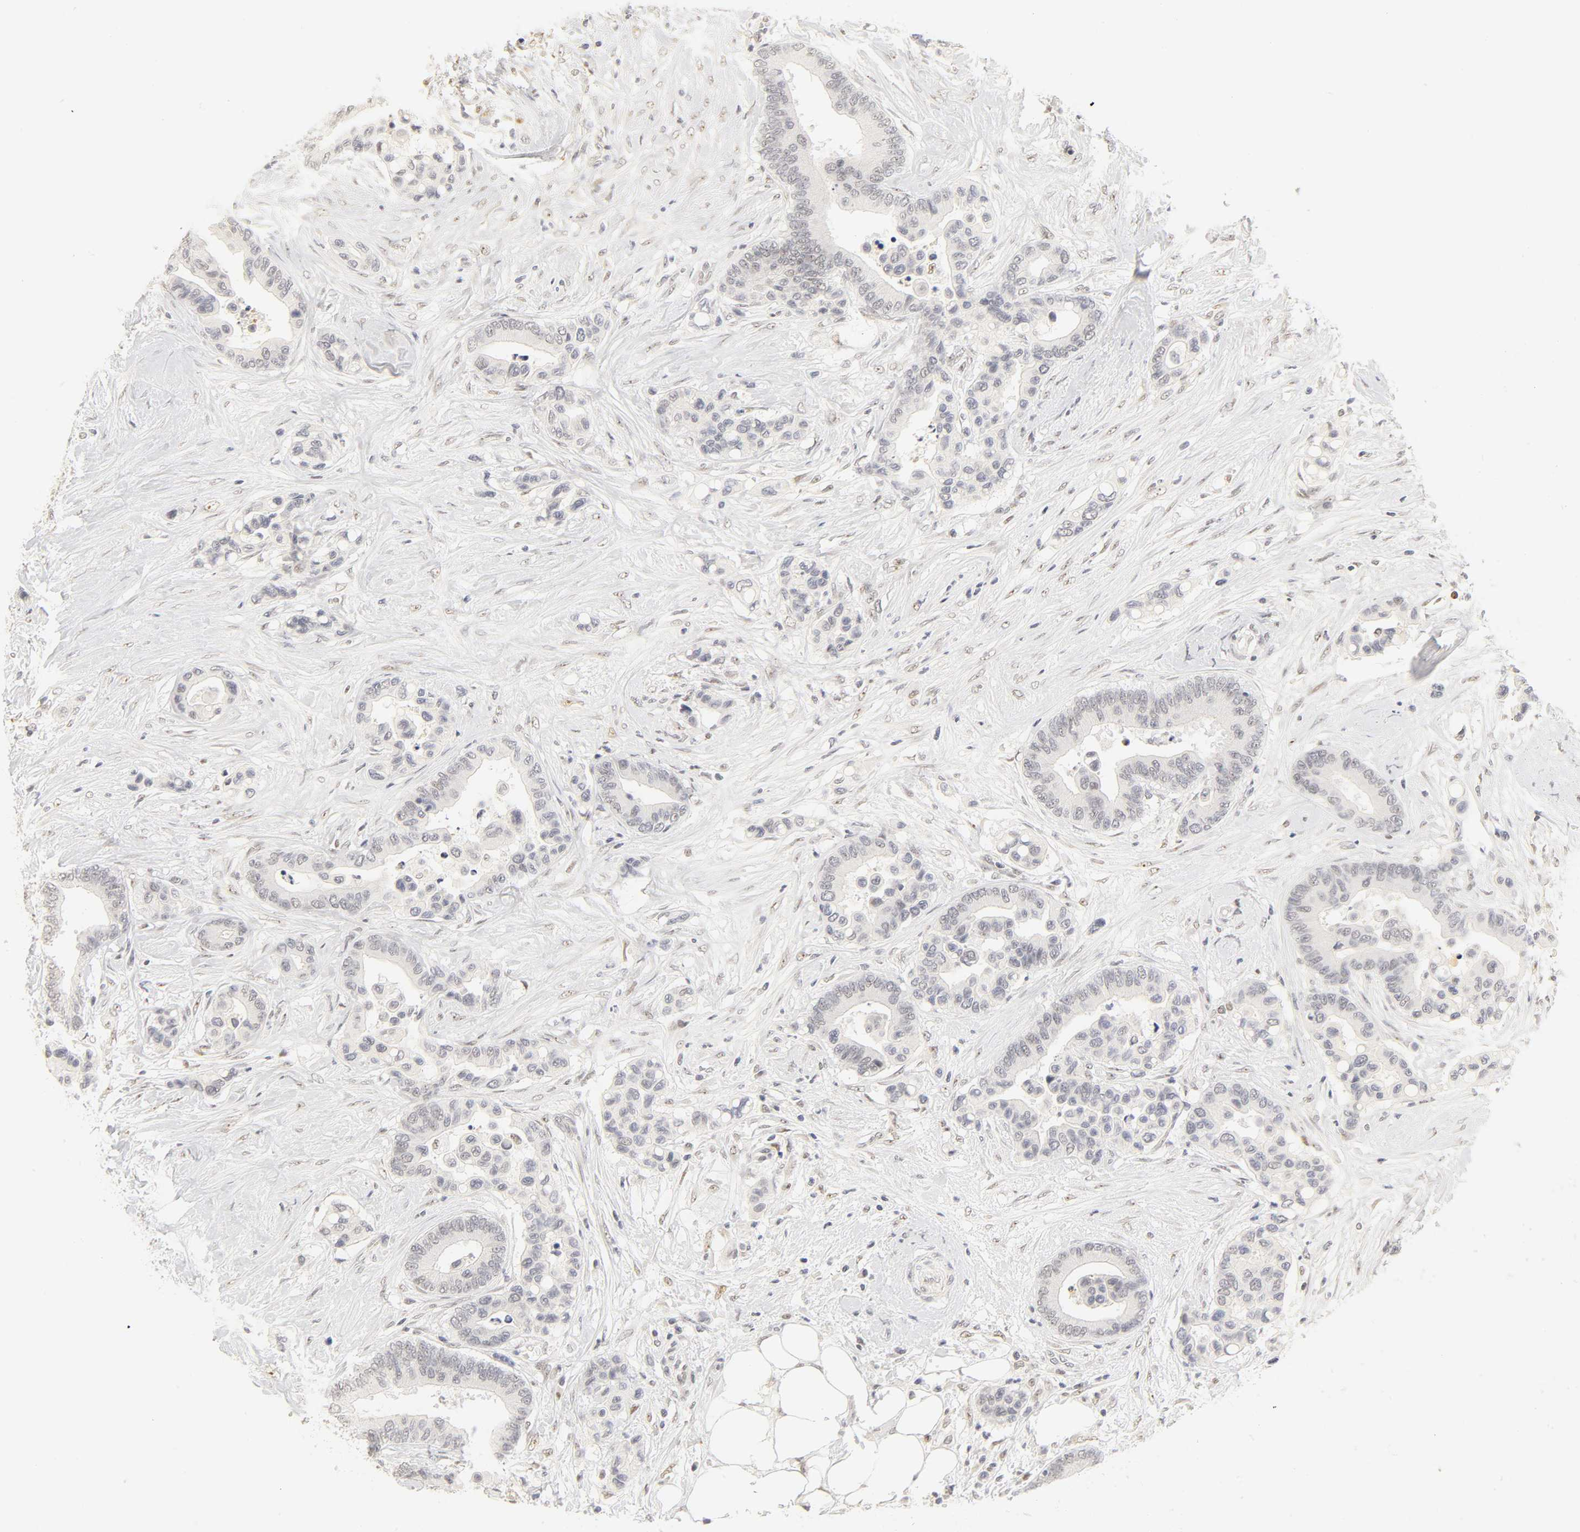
{"staining": {"intensity": "weak", "quantity": "<25%", "location": "nuclear"}, "tissue": "colorectal cancer", "cell_type": "Tumor cells", "image_type": "cancer", "snomed": [{"axis": "morphology", "description": "Adenocarcinoma, NOS"}, {"axis": "topography", "description": "Colon"}], "caption": "Histopathology image shows no significant protein expression in tumor cells of colorectal cancer.", "gene": "MNAT1", "patient": {"sex": "male", "age": 82}}